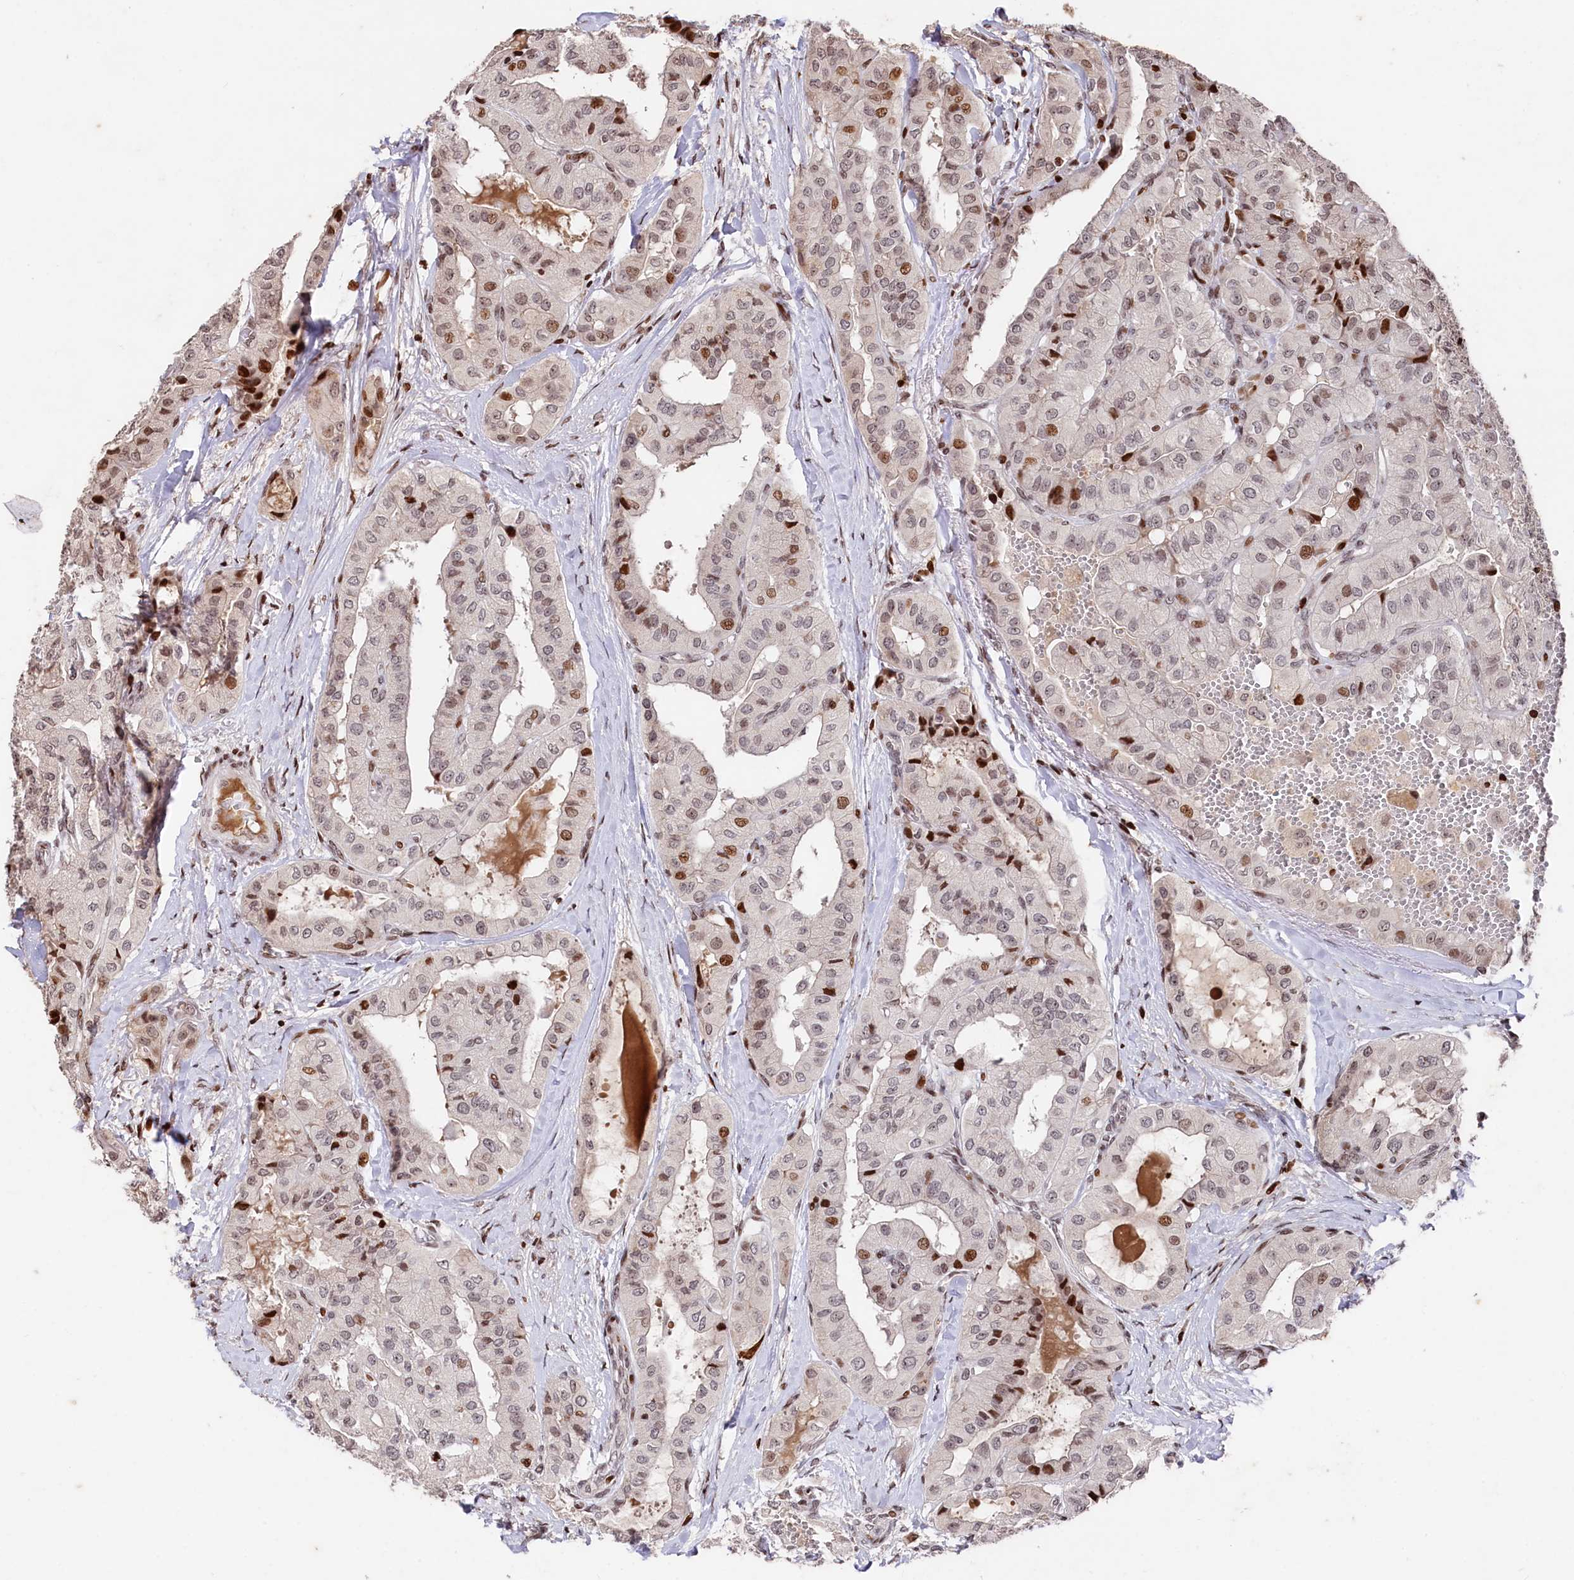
{"staining": {"intensity": "moderate", "quantity": "<25%", "location": "nuclear"}, "tissue": "thyroid cancer", "cell_type": "Tumor cells", "image_type": "cancer", "snomed": [{"axis": "morphology", "description": "Papillary adenocarcinoma, NOS"}, {"axis": "topography", "description": "Thyroid gland"}], "caption": "Immunohistochemical staining of human thyroid papillary adenocarcinoma displays moderate nuclear protein staining in about <25% of tumor cells.", "gene": "MCF2L2", "patient": {"sex": "female", "age": 59}}